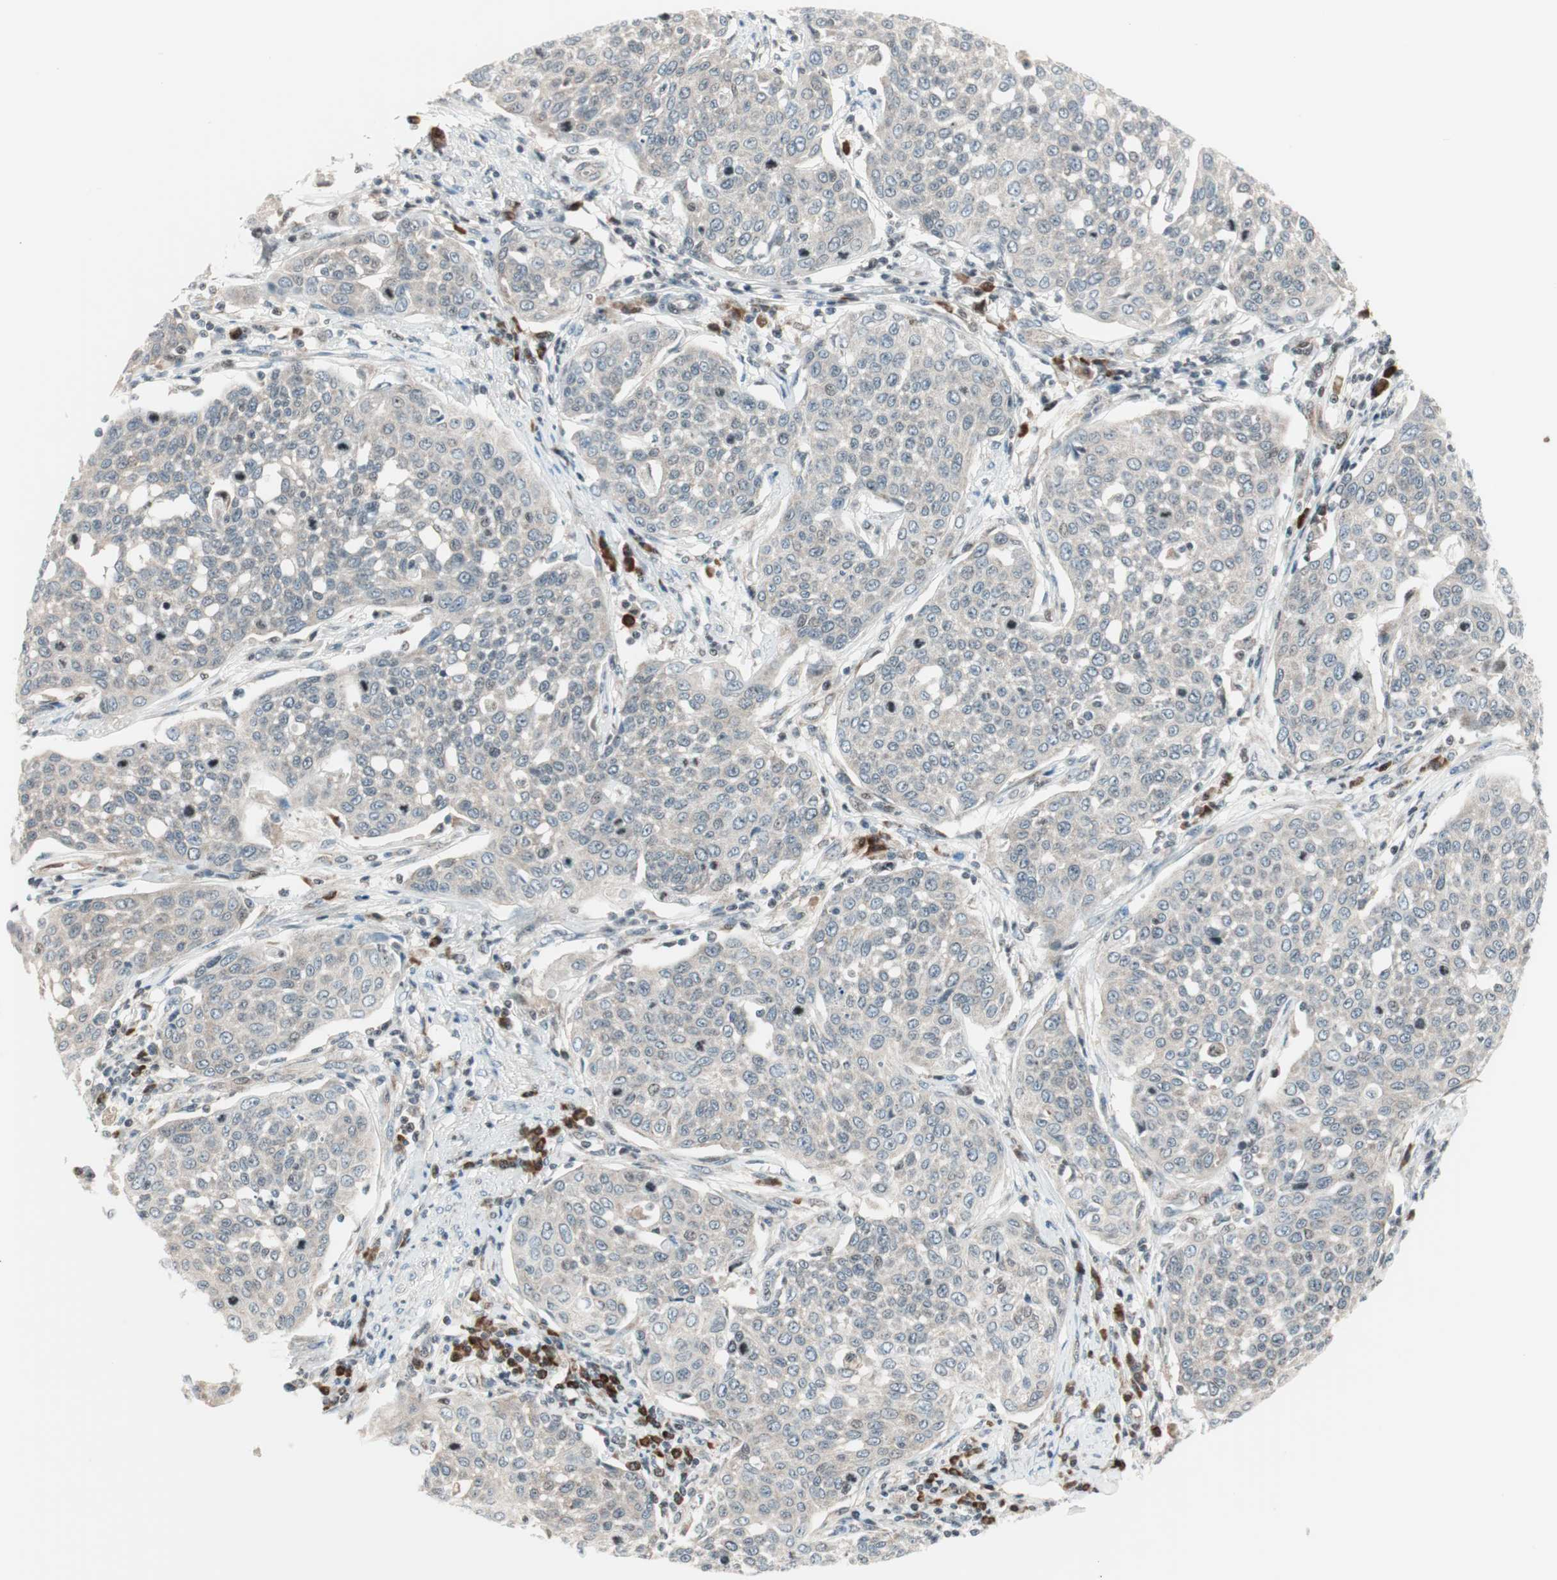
{"staining": {"intensity": "negative", "quantity": "none", "location": "none"}, "tissue": "cervical cancer", "cell_type": "Tumor cells", "image_type": "cancer", "snomed": [{"axis": "morphology", "description": "Squamous cell carcinoma, NOS"}, {"axis": "topography", "description": "Cervix"}], "caption": "Cervical squamous cell carcinoma stained for a protein using IHC shows no positivity tumor cells.", "gene": "TPT1", "patient": {"sex": "female", "age": 34}}